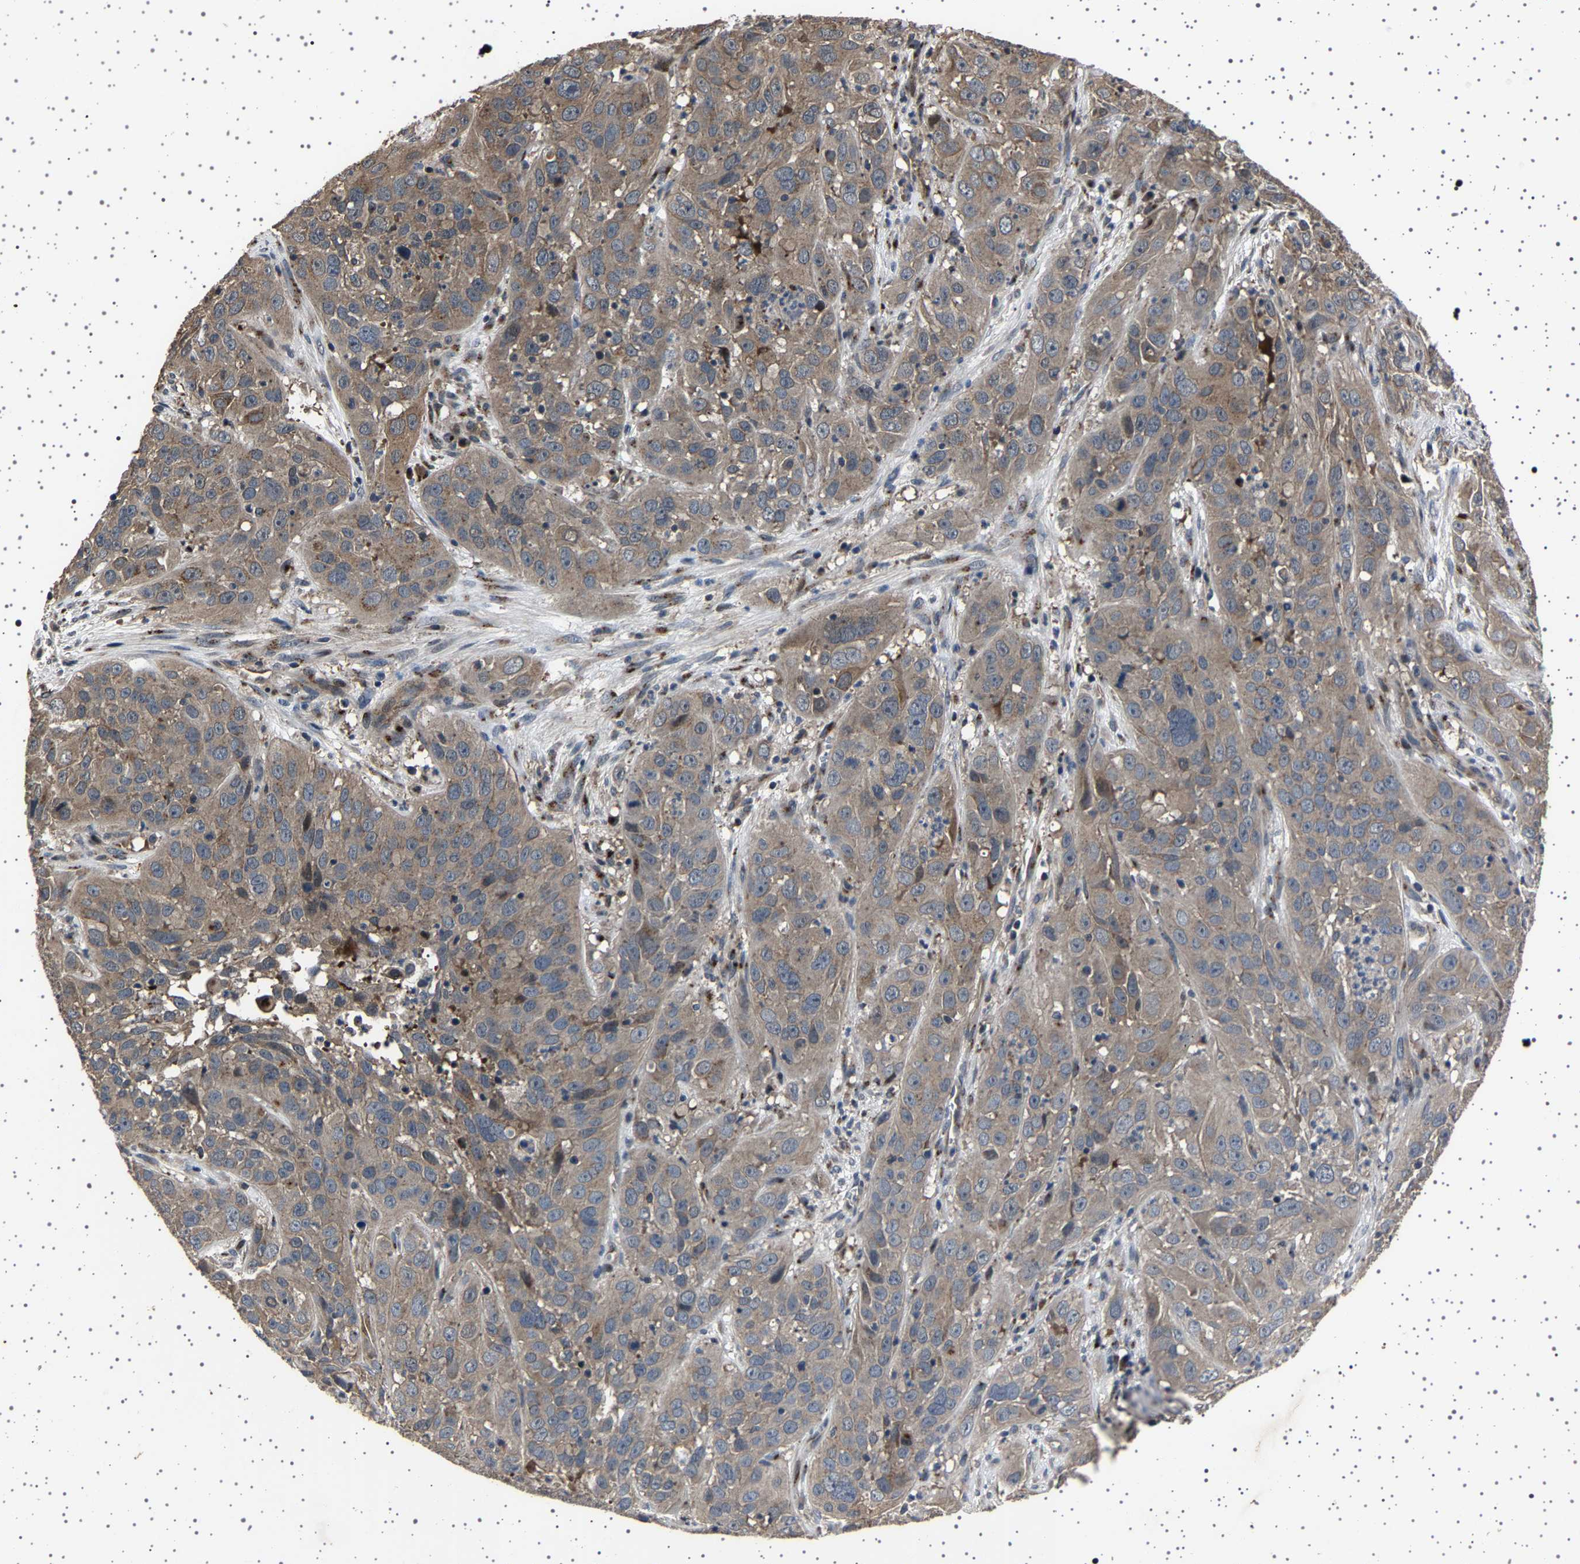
{"staining": {"intensity": "weak", "quantity": ">75%", "location": "cytoplasmic/membranous"}, "tissue": "cervical cancer", "cell_type": "Tumor cells", "image_type": "cancer", "snomed": [{"axis": "morphology", "description": "Squamous cell carcinoma, NOS"}, {"axis": "topography", "description": "Cervix"}], "caption": "Immunohistochemical staining of human cervical cancer demonstrates low levels of weak cytoplasmic/membranous protein positivity in about >75% of tumor cells.", "gene": "NCKAP1", "patient": {"sex": "female", "age": 32}}